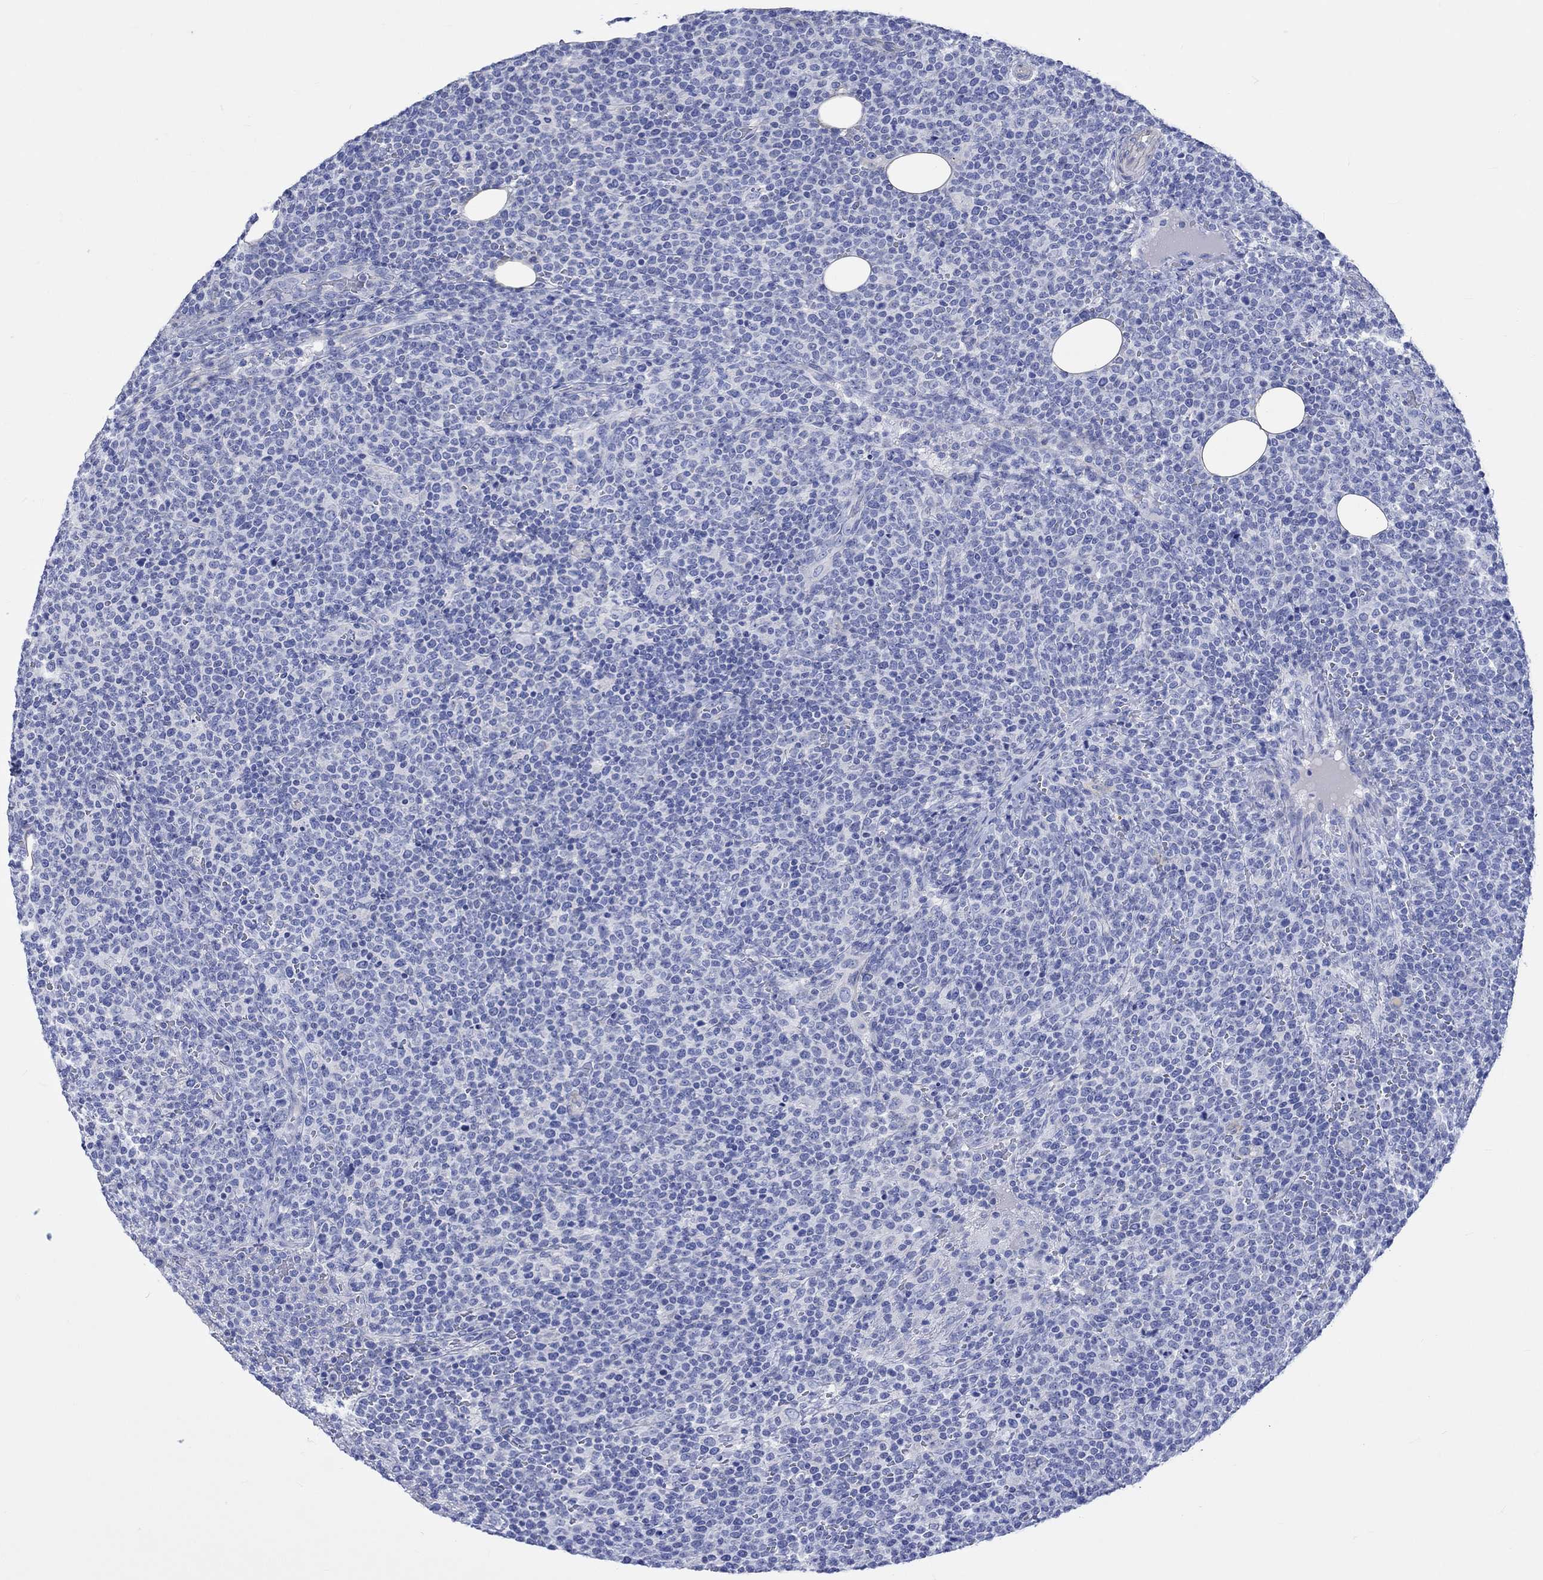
{"staining": {"intensity": "negative", "quantity": "none", "location": "none"}, "tissue": "lymphoma", "cell_type": "Tumor cells", "image_type": "cancer", "snomed": [{"axis": "morphology", "description": "Malignant lymphoma, non-Hodgkin's type, High grade"}, {"axis": "topography", "description": "Lymph node"}], "caption": "This is an immunohistochemistry histopathology image of lymphoma. There is no staining in tumor cells.", "gene": "CPLX2", "patient": {"sex": "male", "age": 61}}